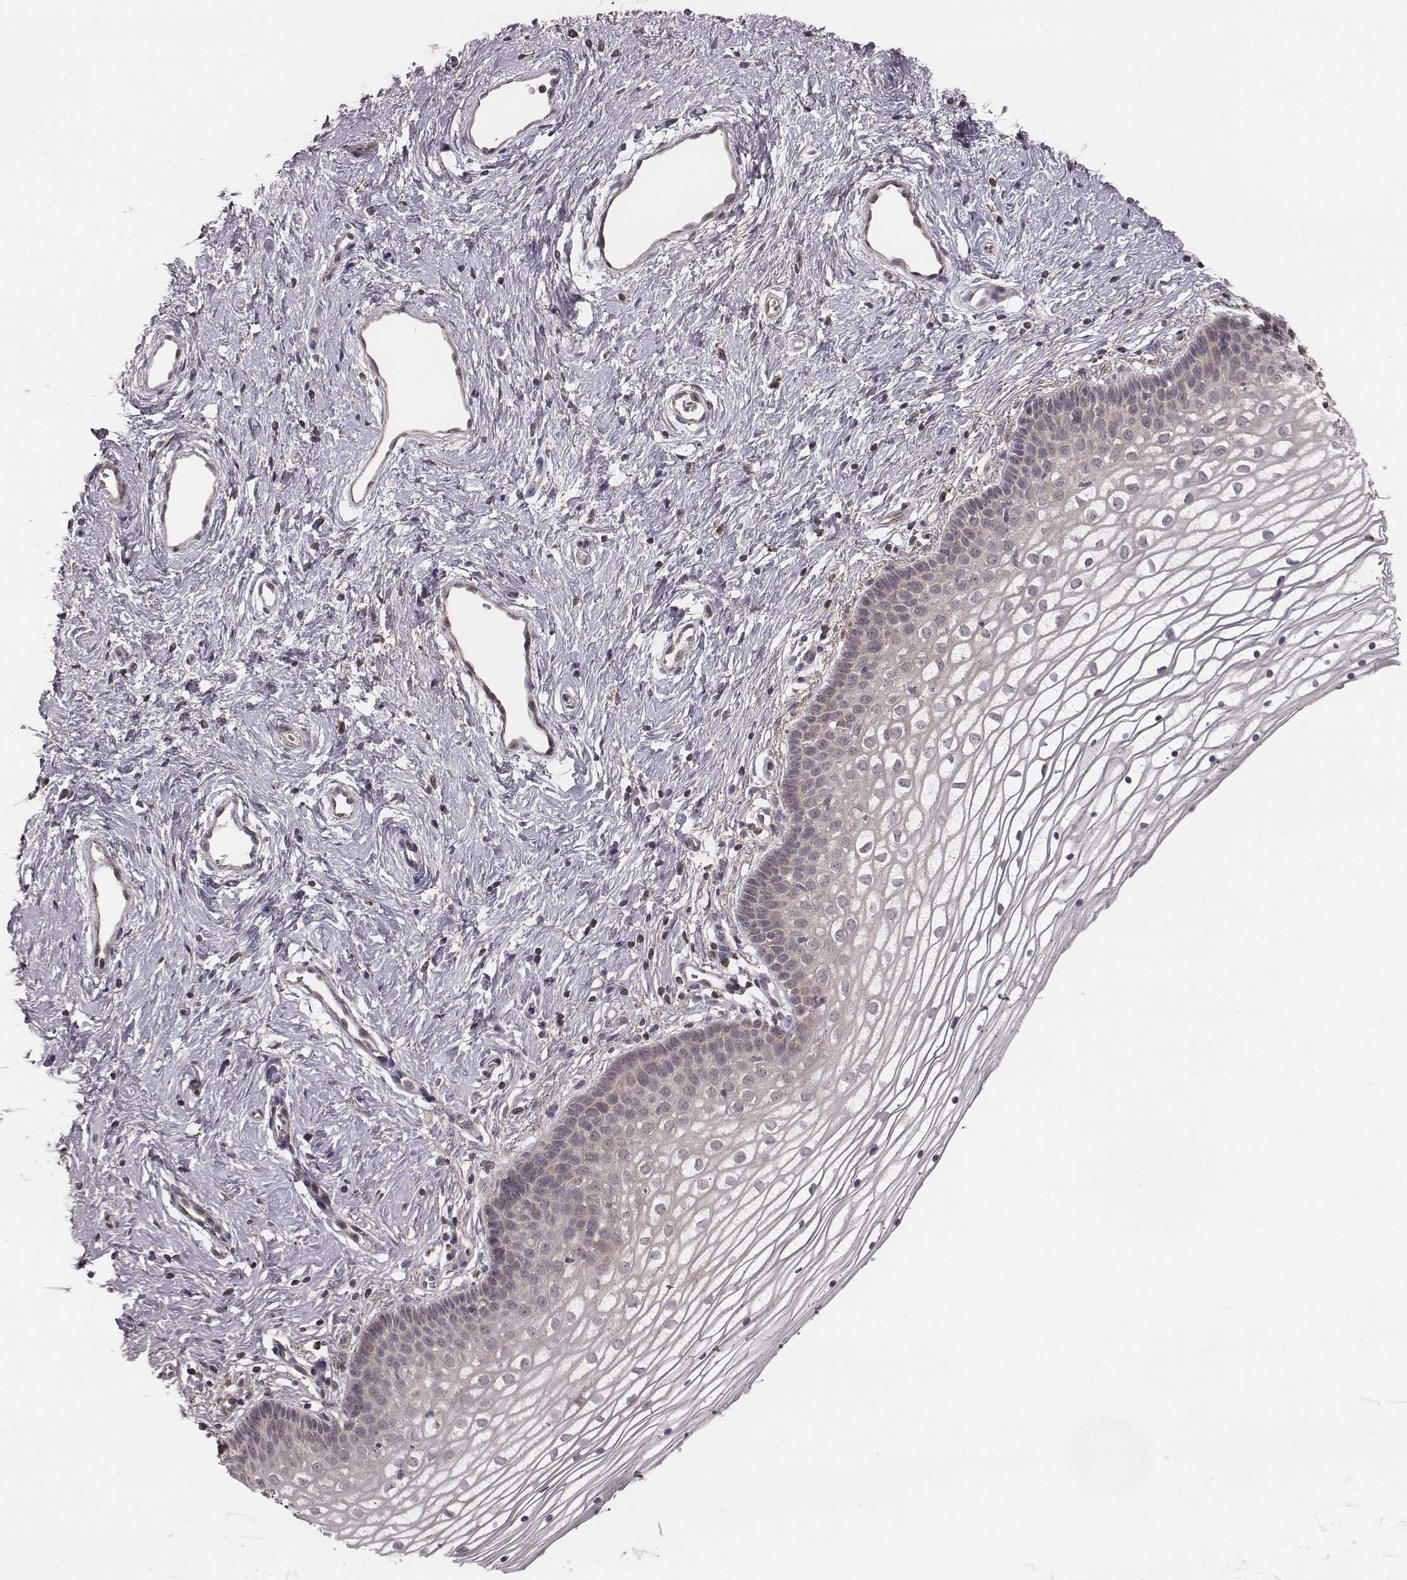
{"staining": {"intensity": "weak", "quantity": "<25%", "location": "cytoplasmic/membranous"}, "tissue": "vagina", "cell_type": "Squamous epithelial cells", "image_type": "normal", "snomed": [{"axis": "morphology", "description": "Normal tissue, NOS"}, {"axis": "topography", "description": "Vagina"}], "caption": "High magnification brightfield microscopy of normal vagina stained with DAB (3,3'-diaminobenzidine) (brown) and counterstained with hematoxylin (blue): squamous epithelial cells show no significant expression. (Stains: DAB (3,3'-diaminobenzidine) IHC with hematoxylin counter stain, Microscopy: brightfield microscopy at high magnification).", "gene": "PDCD2L", "patient": {"sex": "female", "age": 36}}